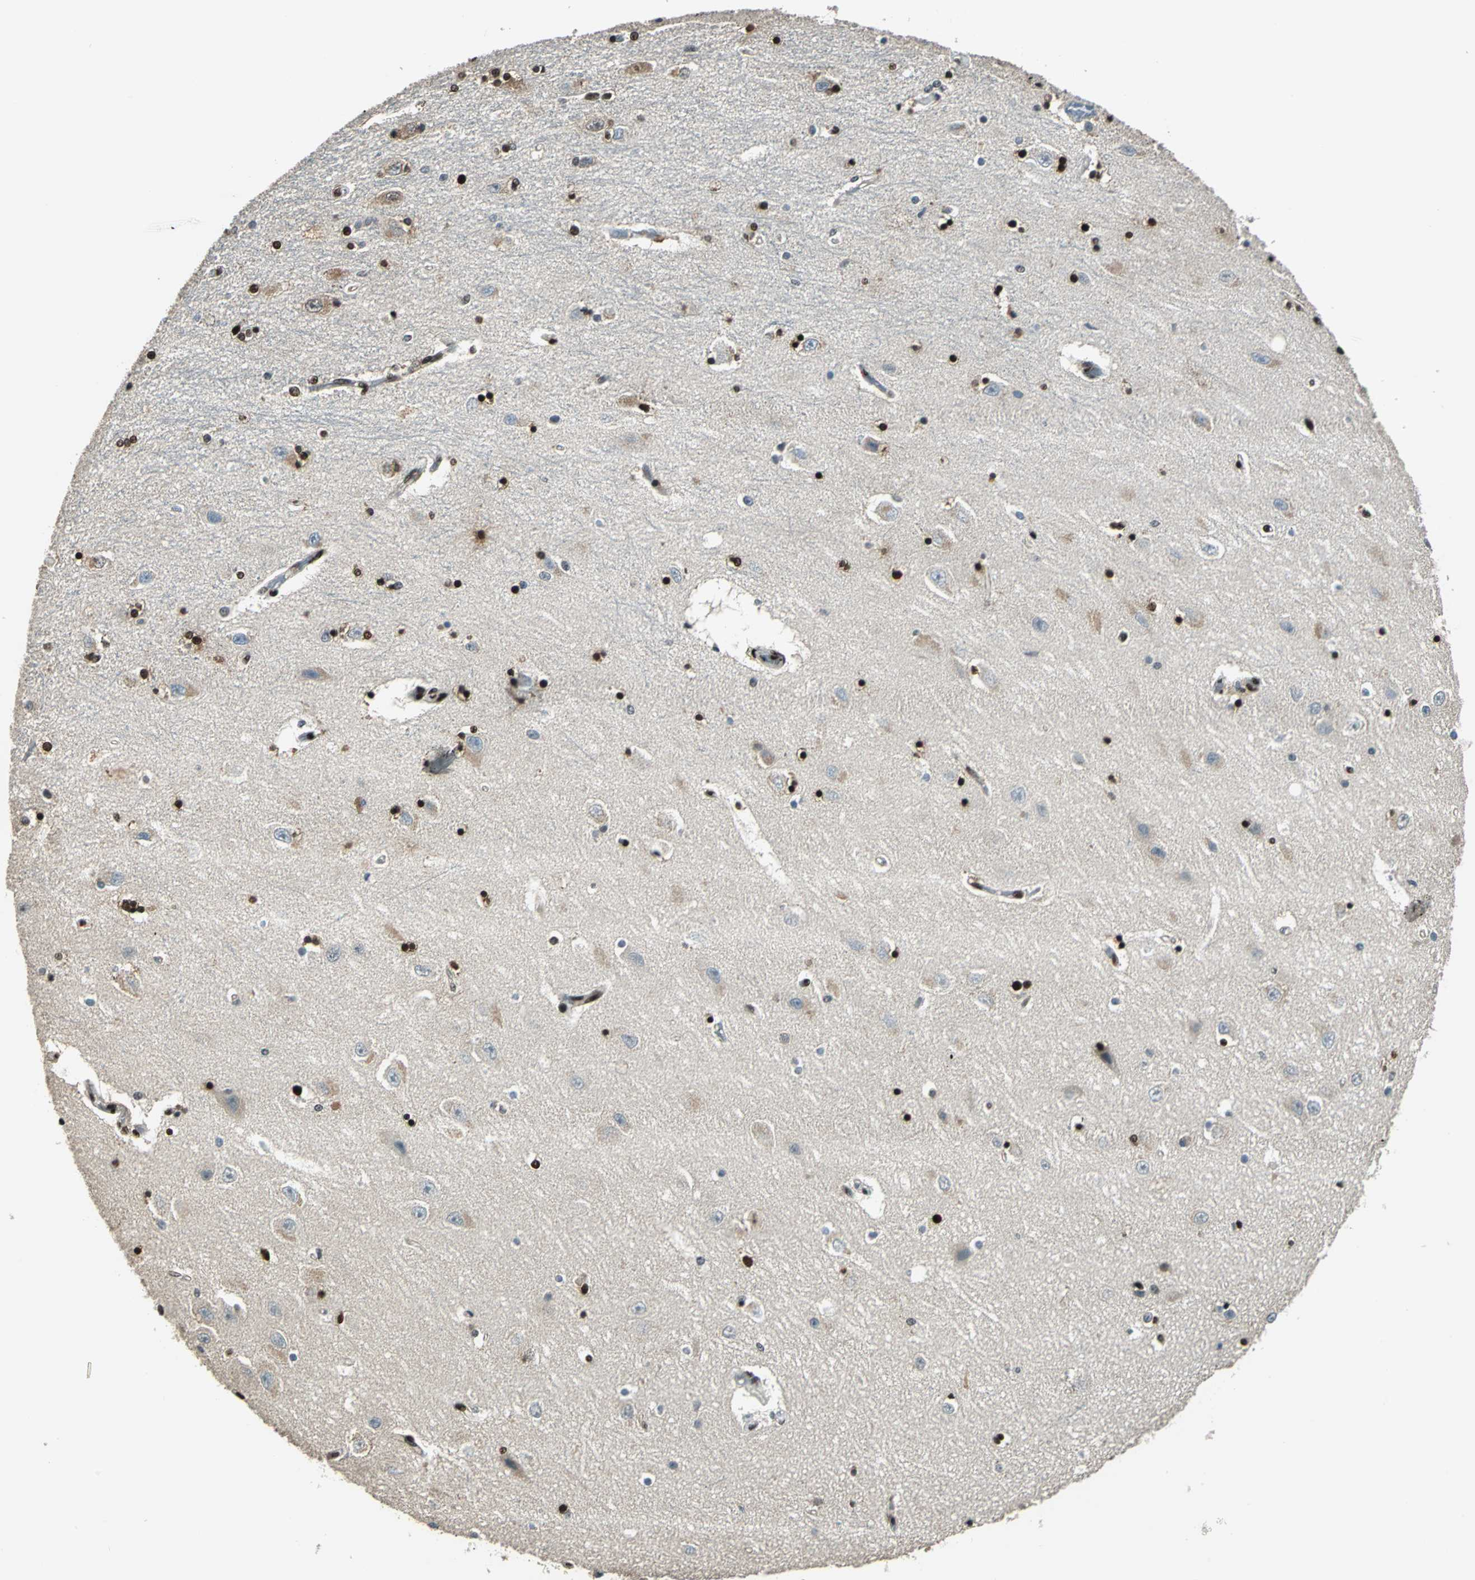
{"staining": {"intensity": "strong", "quantity": ">75%", "location": "nuclear"}, "tissue": "hippocampus", "cell_type": "Glial cells", "image_type": "normal", "snomed": [{"axis": "morphology", "description": "Normal tissue, NOS"}, {"axis": "topography", "description": "Hippocampus"}], "caption": "IHC (DAB (3,3'-diaminobenzidine)) staining of benign human hippocampus exhibits strong nuclear protein staining in approximately >75% of glial cells.", "gene": "NFIA", "patient": {"sex": "female", "age": 54}}